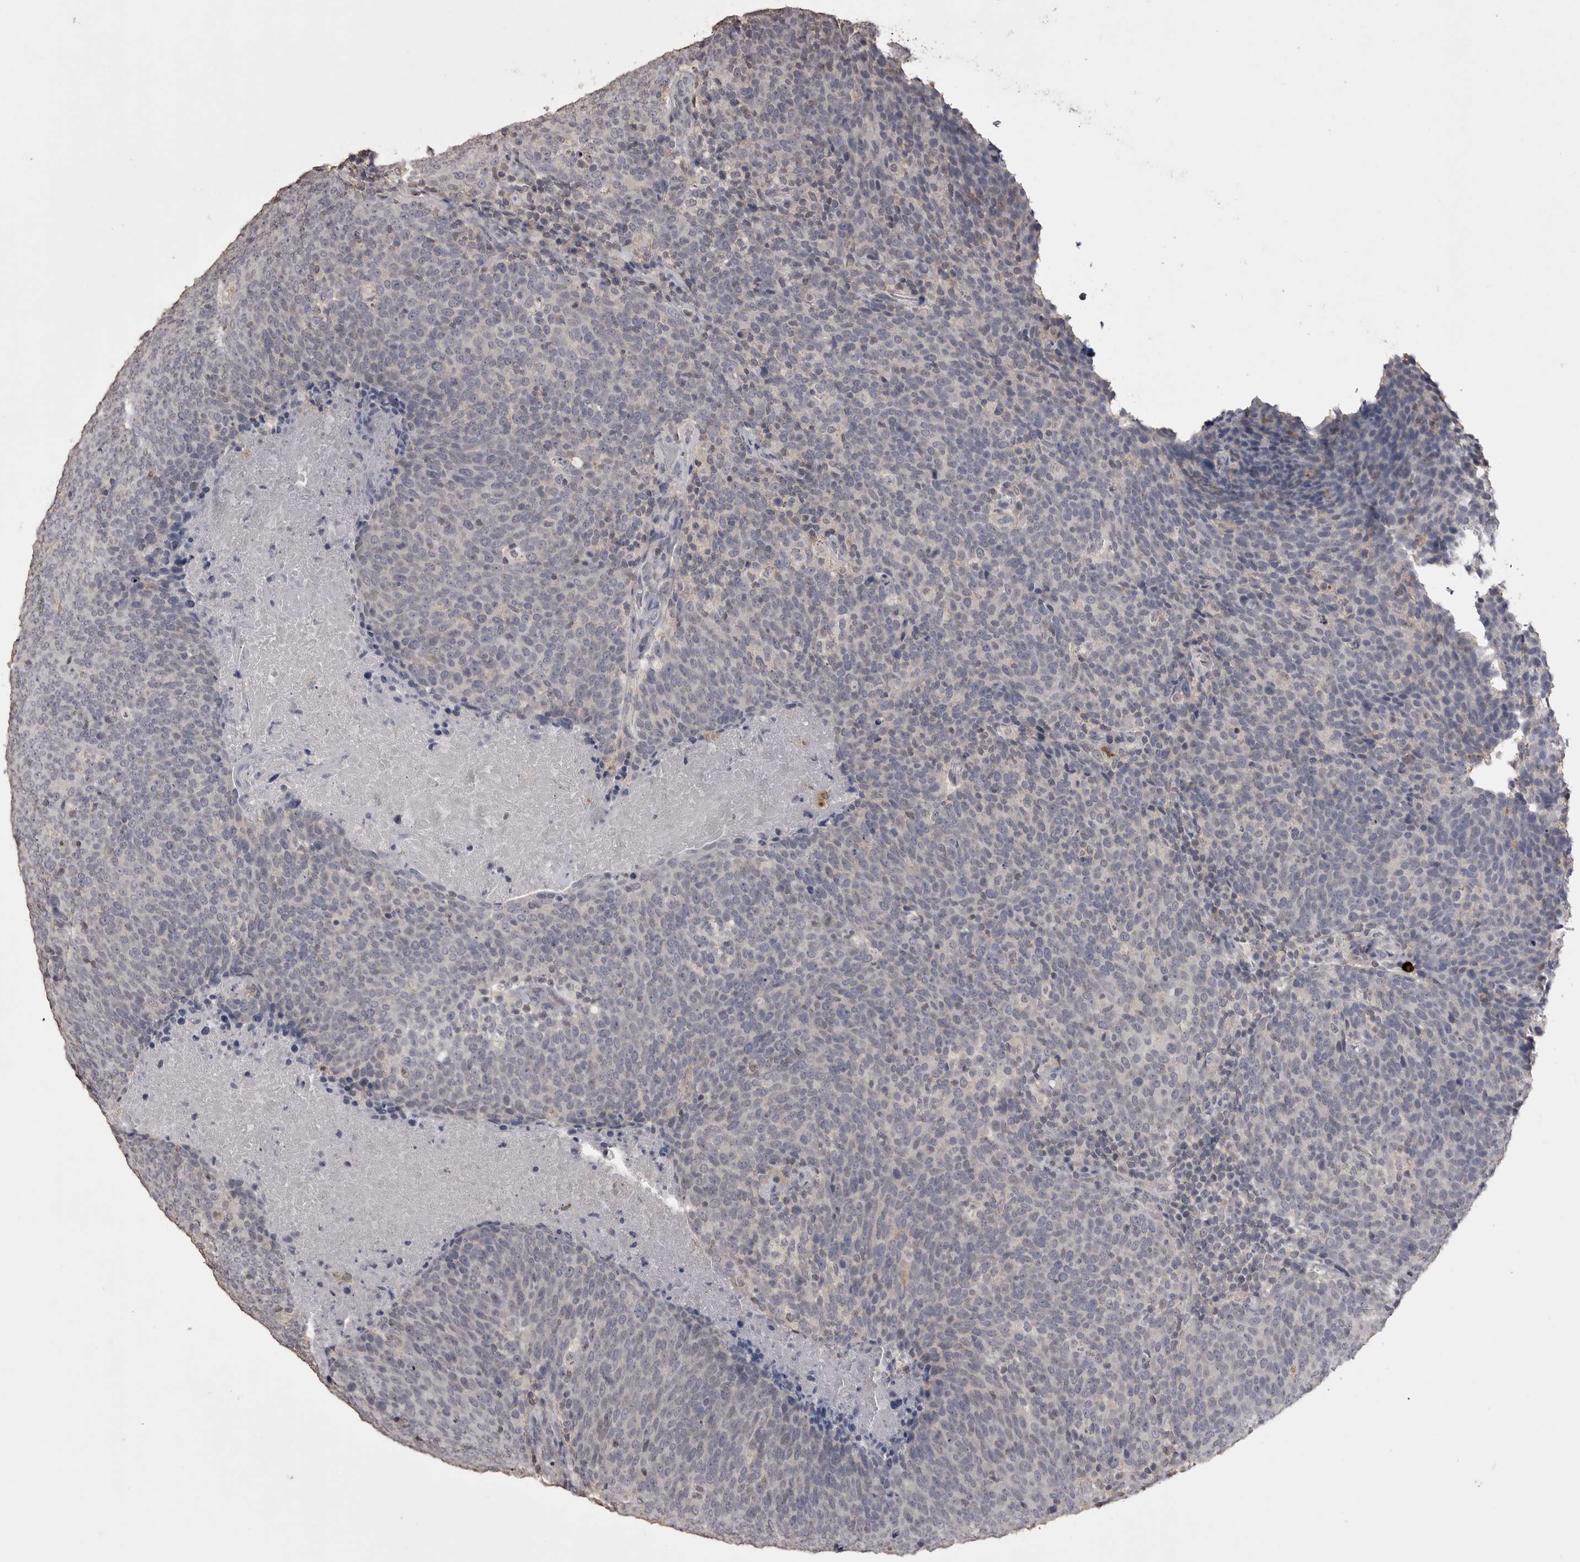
{"staining": {"intensity": "weak", "quantity": "<25%", "location": "cytoplasmic/membranous"}, "tissue": "head and neck cancer", "cell_type": "Tumor cells", "image_type": "cancer", "snomed": [{"axis": "morphology", "description": "Squamous cell carcinoma, NOS"}, {"axis": "morphology", "description": "Squamous cell carcinoma, metastatic, NOS"}, {"axis": "topography", "description": "Lymph node"}, {"axis": "topography", "description": "Head-Neck"}], "caption": "High power microscopy image of an immunohistochemistry image of metastatic squamous cell carcinoma (head and neck), revealing no significant positivity in tumor cells.", "gene": "MMP7", "patient": {"sex": "male", "age": 62}}